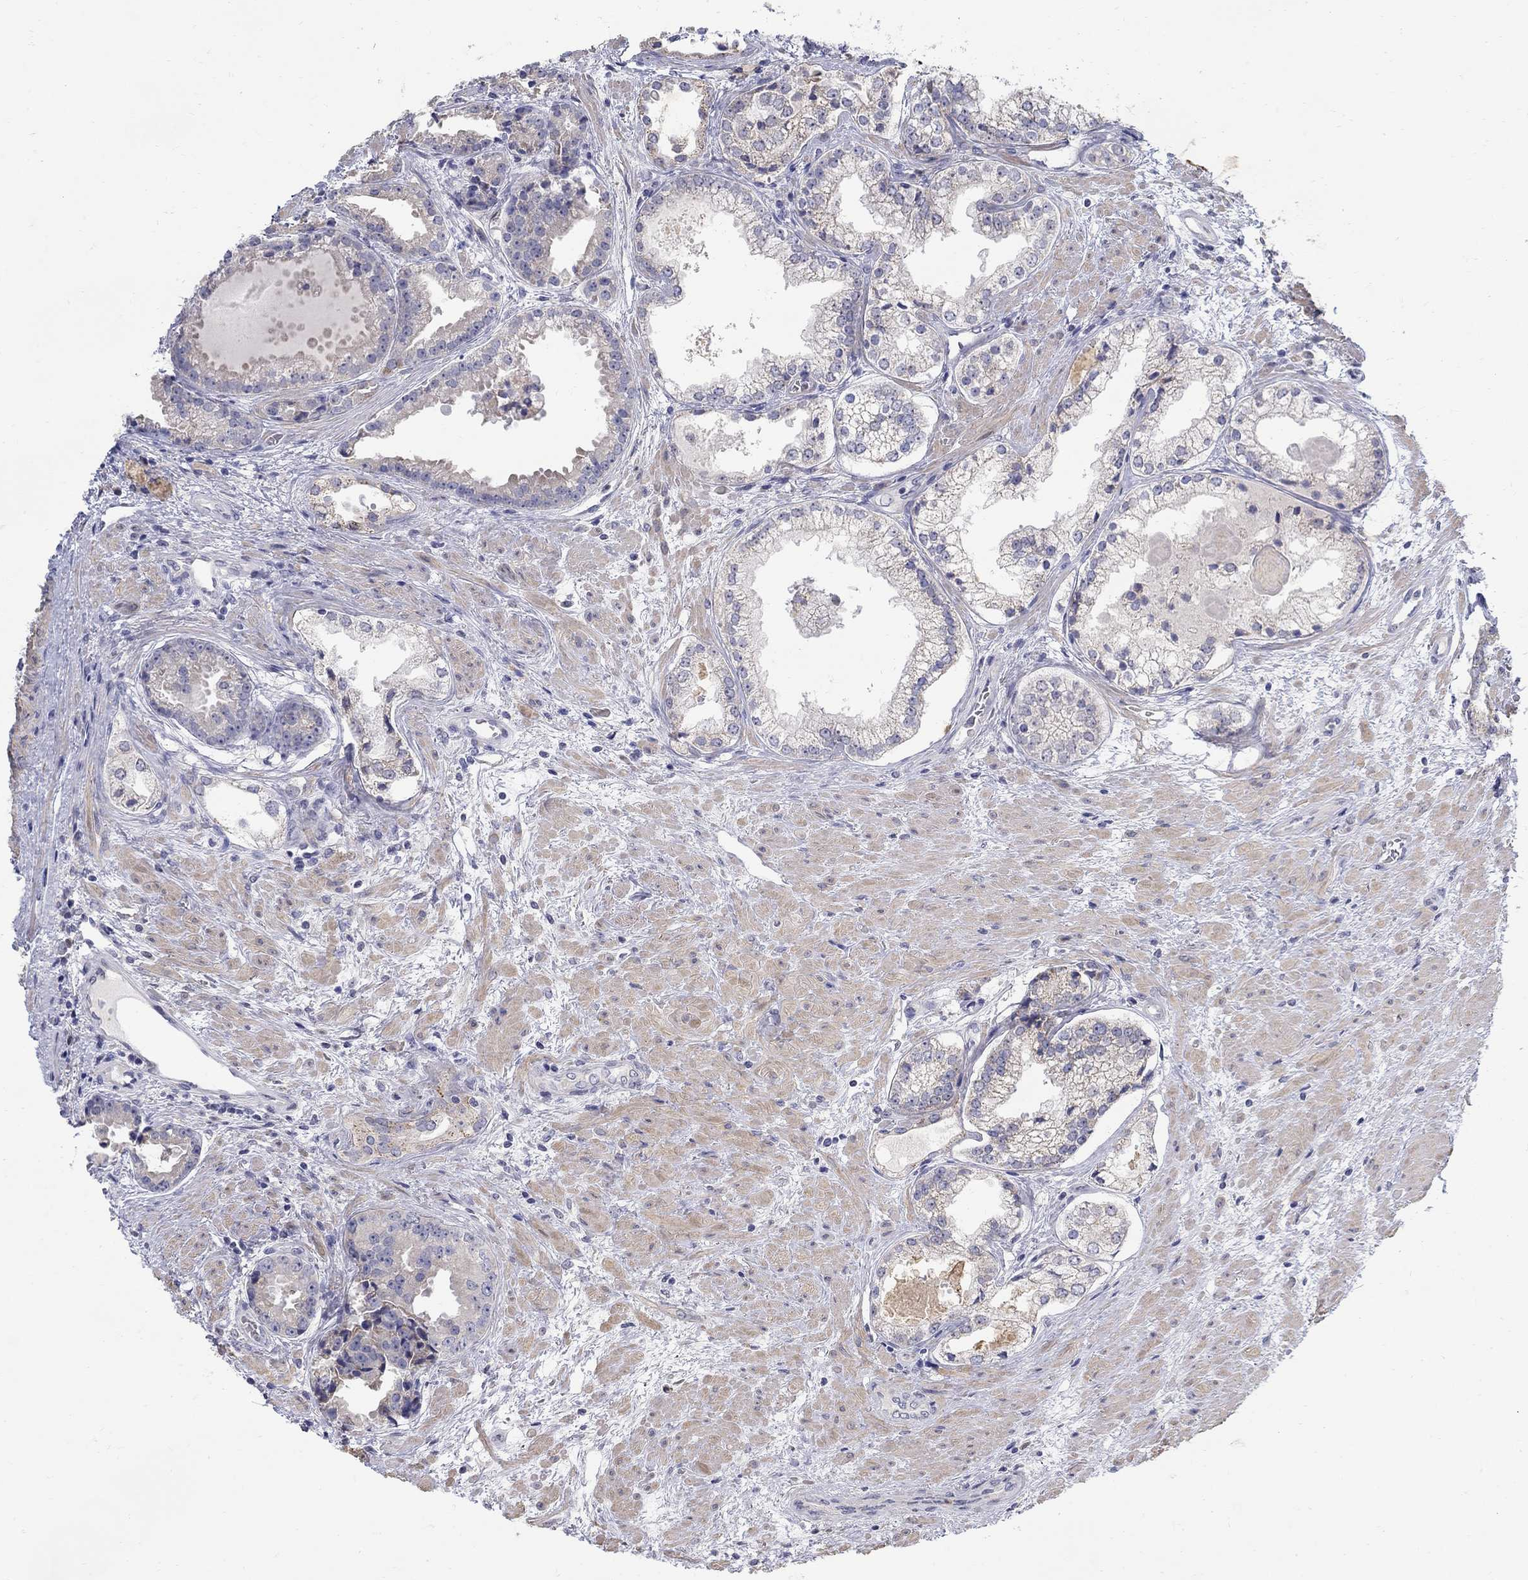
{"staining": {"intensity": "negative", "quantity": "none", "location": "none"}, "tissue": "prostate cancer", "cell_type": "Tumor cells", "image_type": "cancer", "snomed": [{"axis": "morphology", "description": "Adenocarcinoma, NOS"}, {"axis": "morphology", "description": "Adenocarcinoma, High grade"}, {"axis": "topography", "description": "Prostate"}], "caption": "Immunohistochemistry of prostate cancer exhibits no expression in tumor cells.", "gene": "ABCA4", "patient": {"sex": "male", "age": 64}}